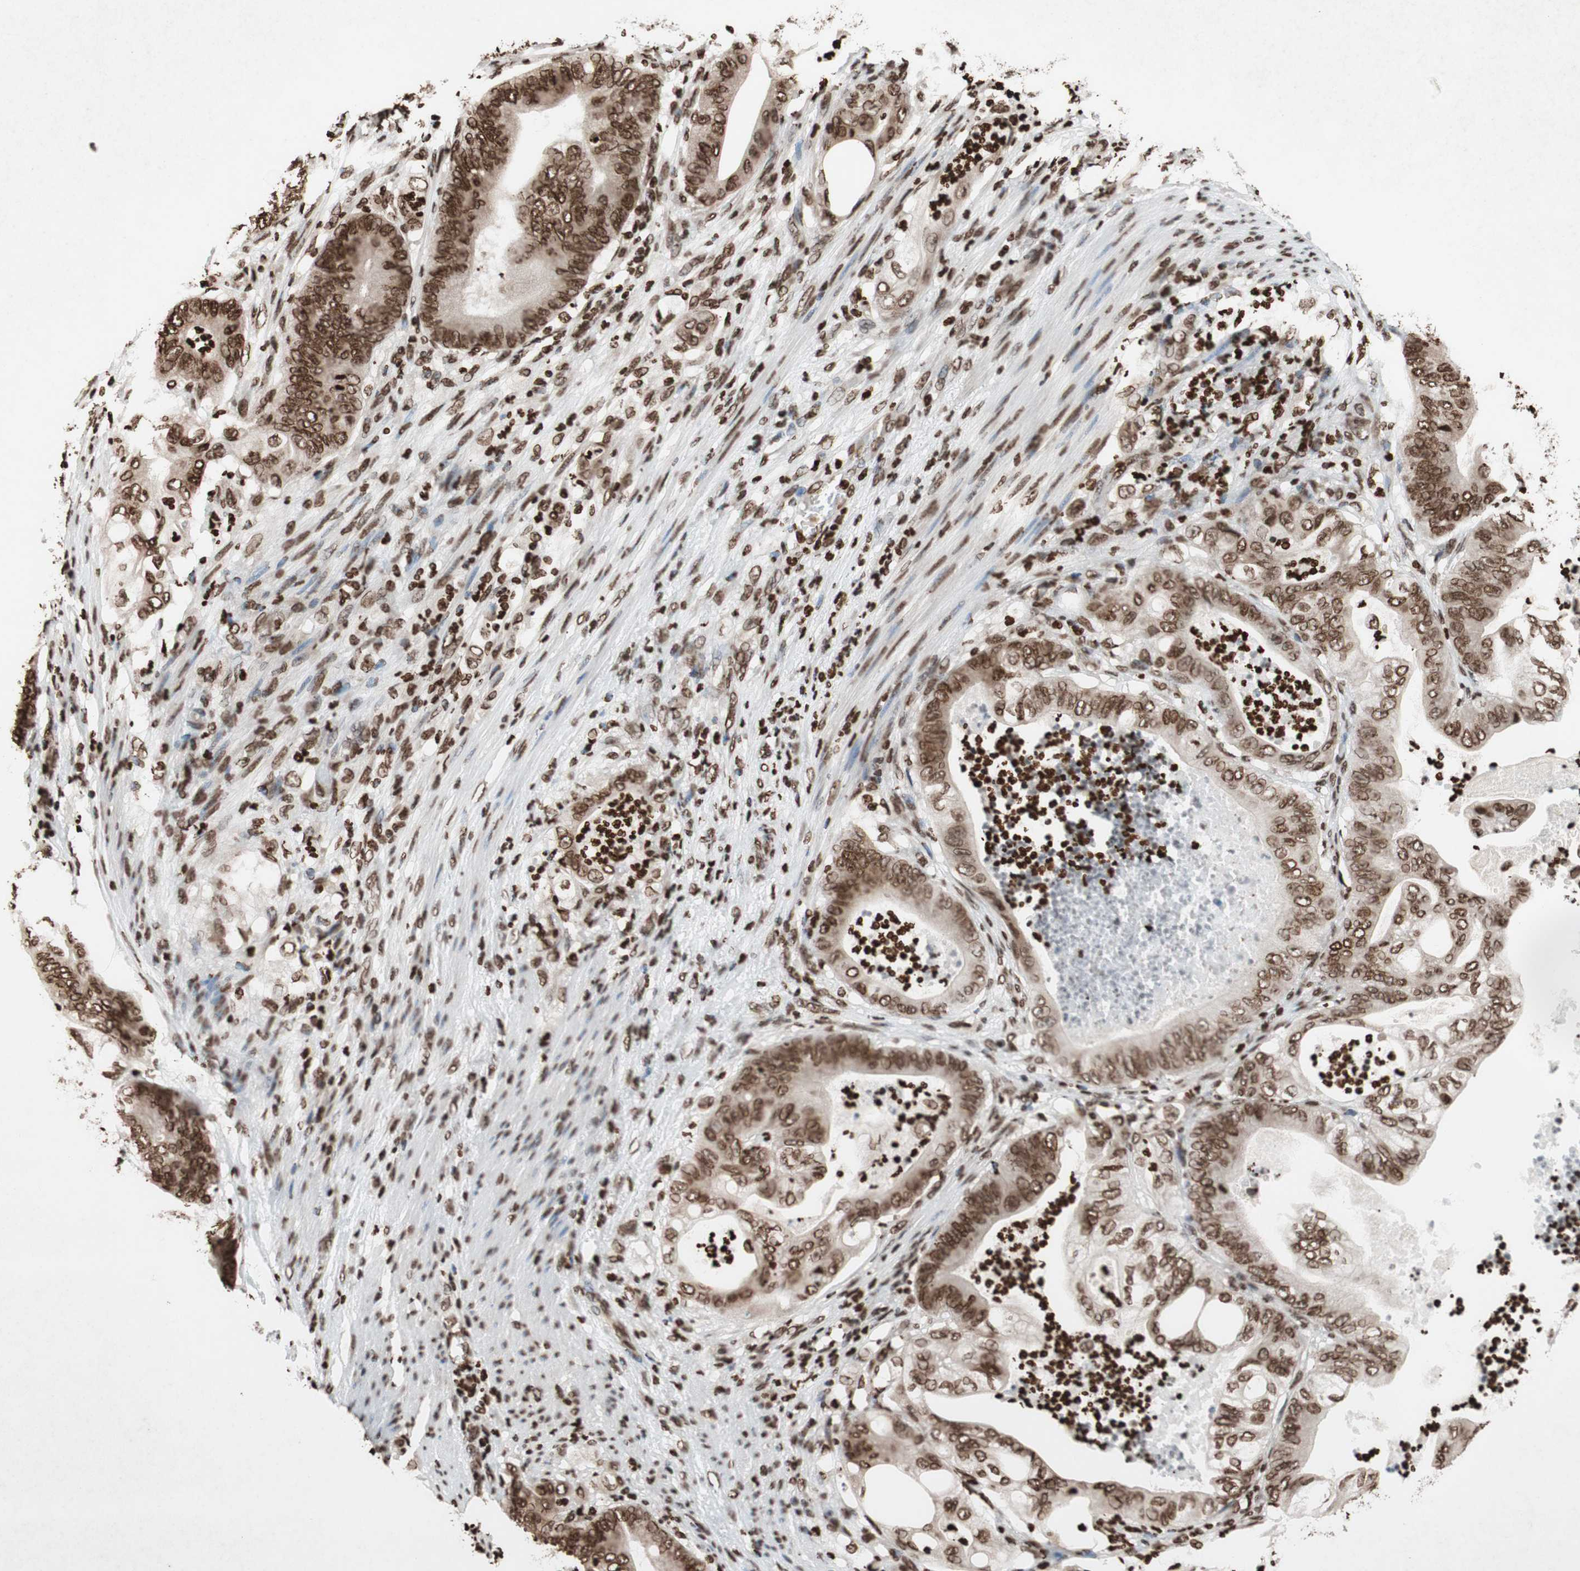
{"staining": {"intensity": "moderate", "quantity": ">75%", "location": "cytoplasmic/membranous,nuclear"}, "tissue": "stomach cancer", "cell_type": "Tumor cells", "image_type": "cancer", "snomed": [{"axis": "morphology", "description": "Adenocarcinoma, NOS"}, {"axis": "topography", "description": "Stomach"}], "caption": "Protein expression analysis of stomach adenocarcinoma shows moderate cytoplasmic/membranous and nuclear staining in approximately >75% of tumor cells.", "gene": "NCOA3", "patient": {"sex": "female", "age": 73}}